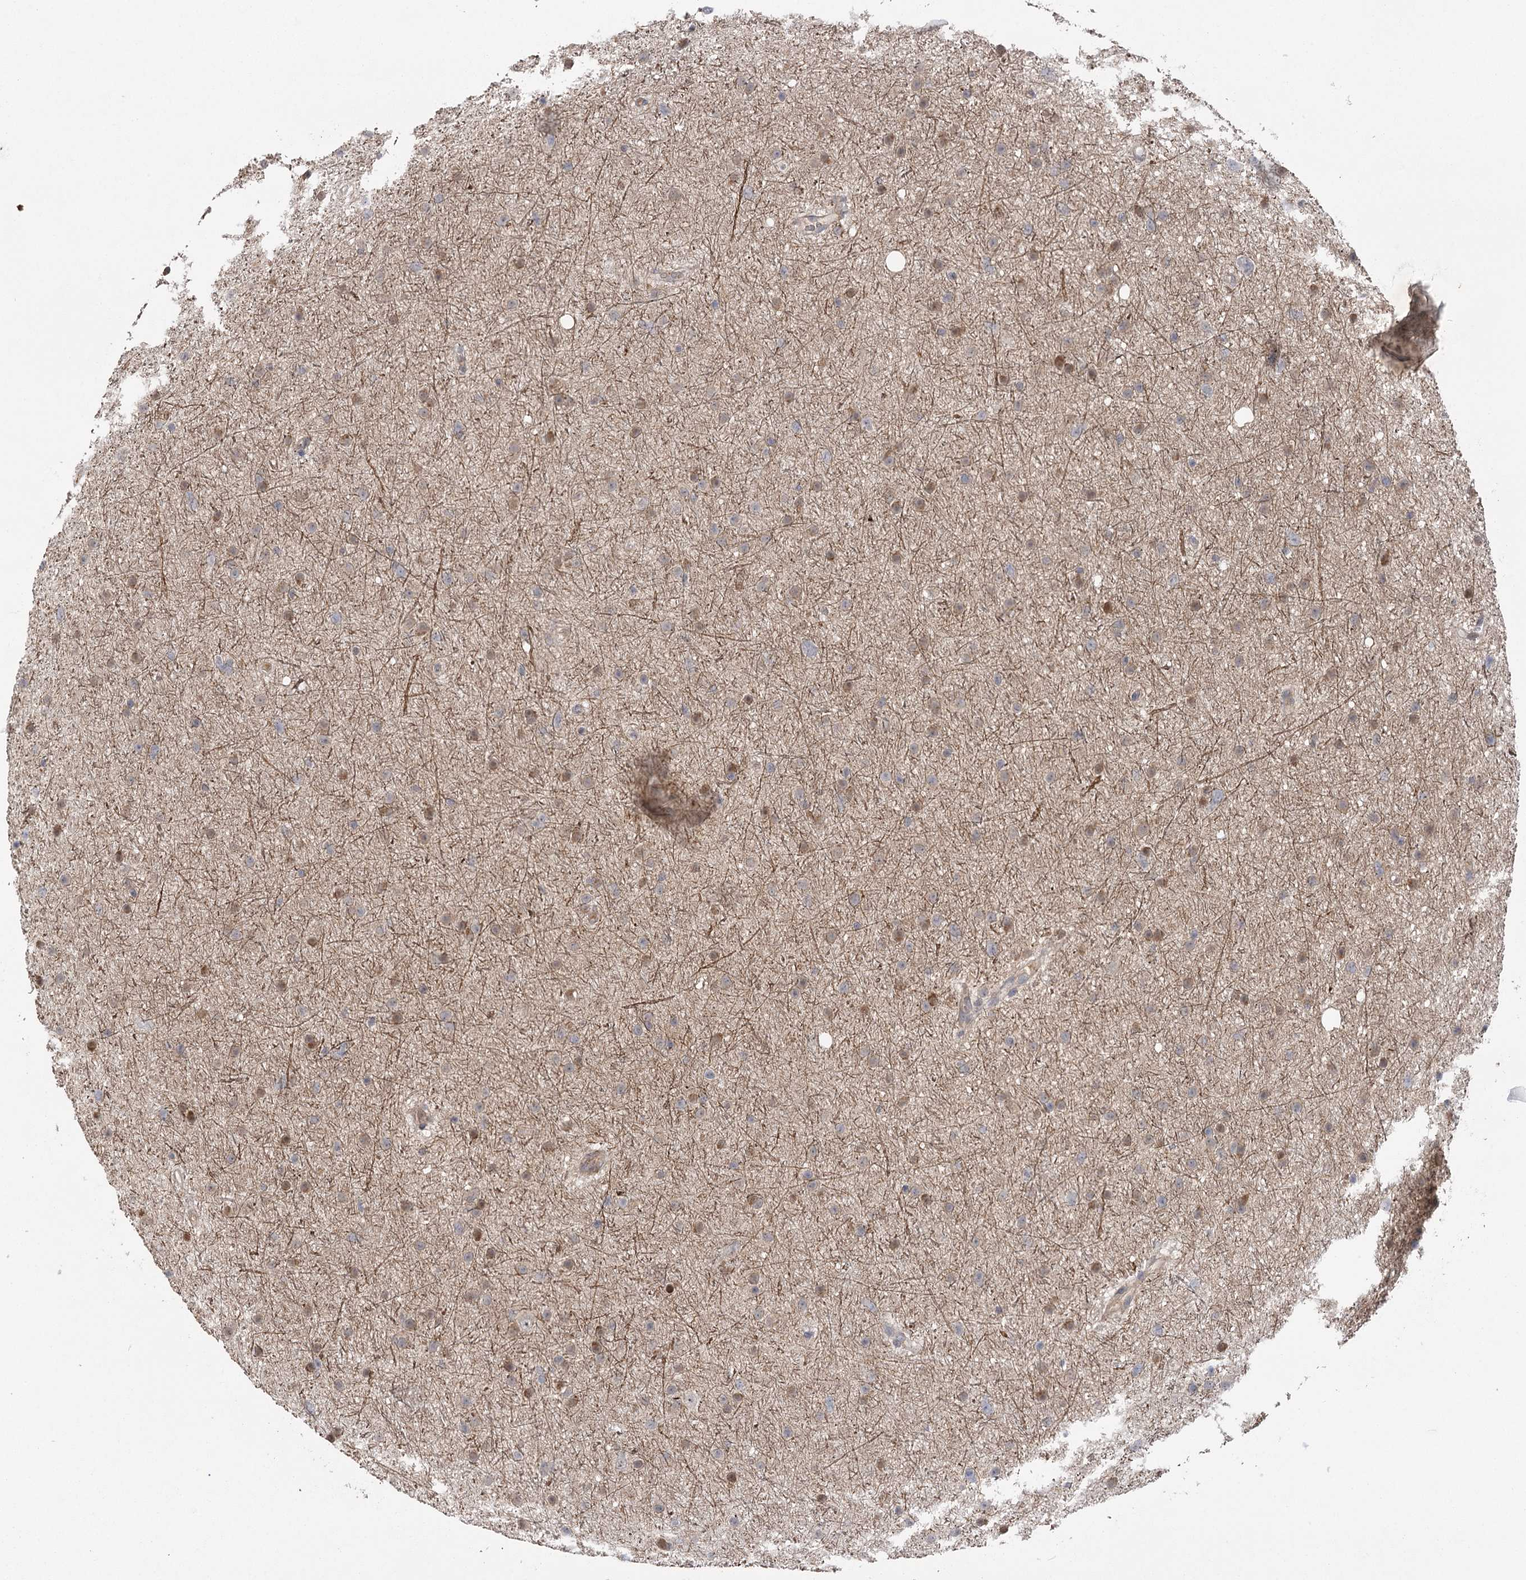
{"staining": {"intensity": "weak", "quantity": "25%-75%", "location": "cytoplasmic/membranous"}, "tissue": "glioma", "cell_type": "Tumor cells", "image_type": "cancer", "snomed": [{"axis": "morphology", "description": "Glioma, malignant, Low grade"}, {"axis": "topography", "description": "Cerebral cortex"}], "caption": "A brown stain highlights weak cytoplasmic/membranous staining of a protein in human low-grade glioma (malignant) tumor cells.", "gene": "KCNN2", "patient": {"sex": "female", "age": 39}}